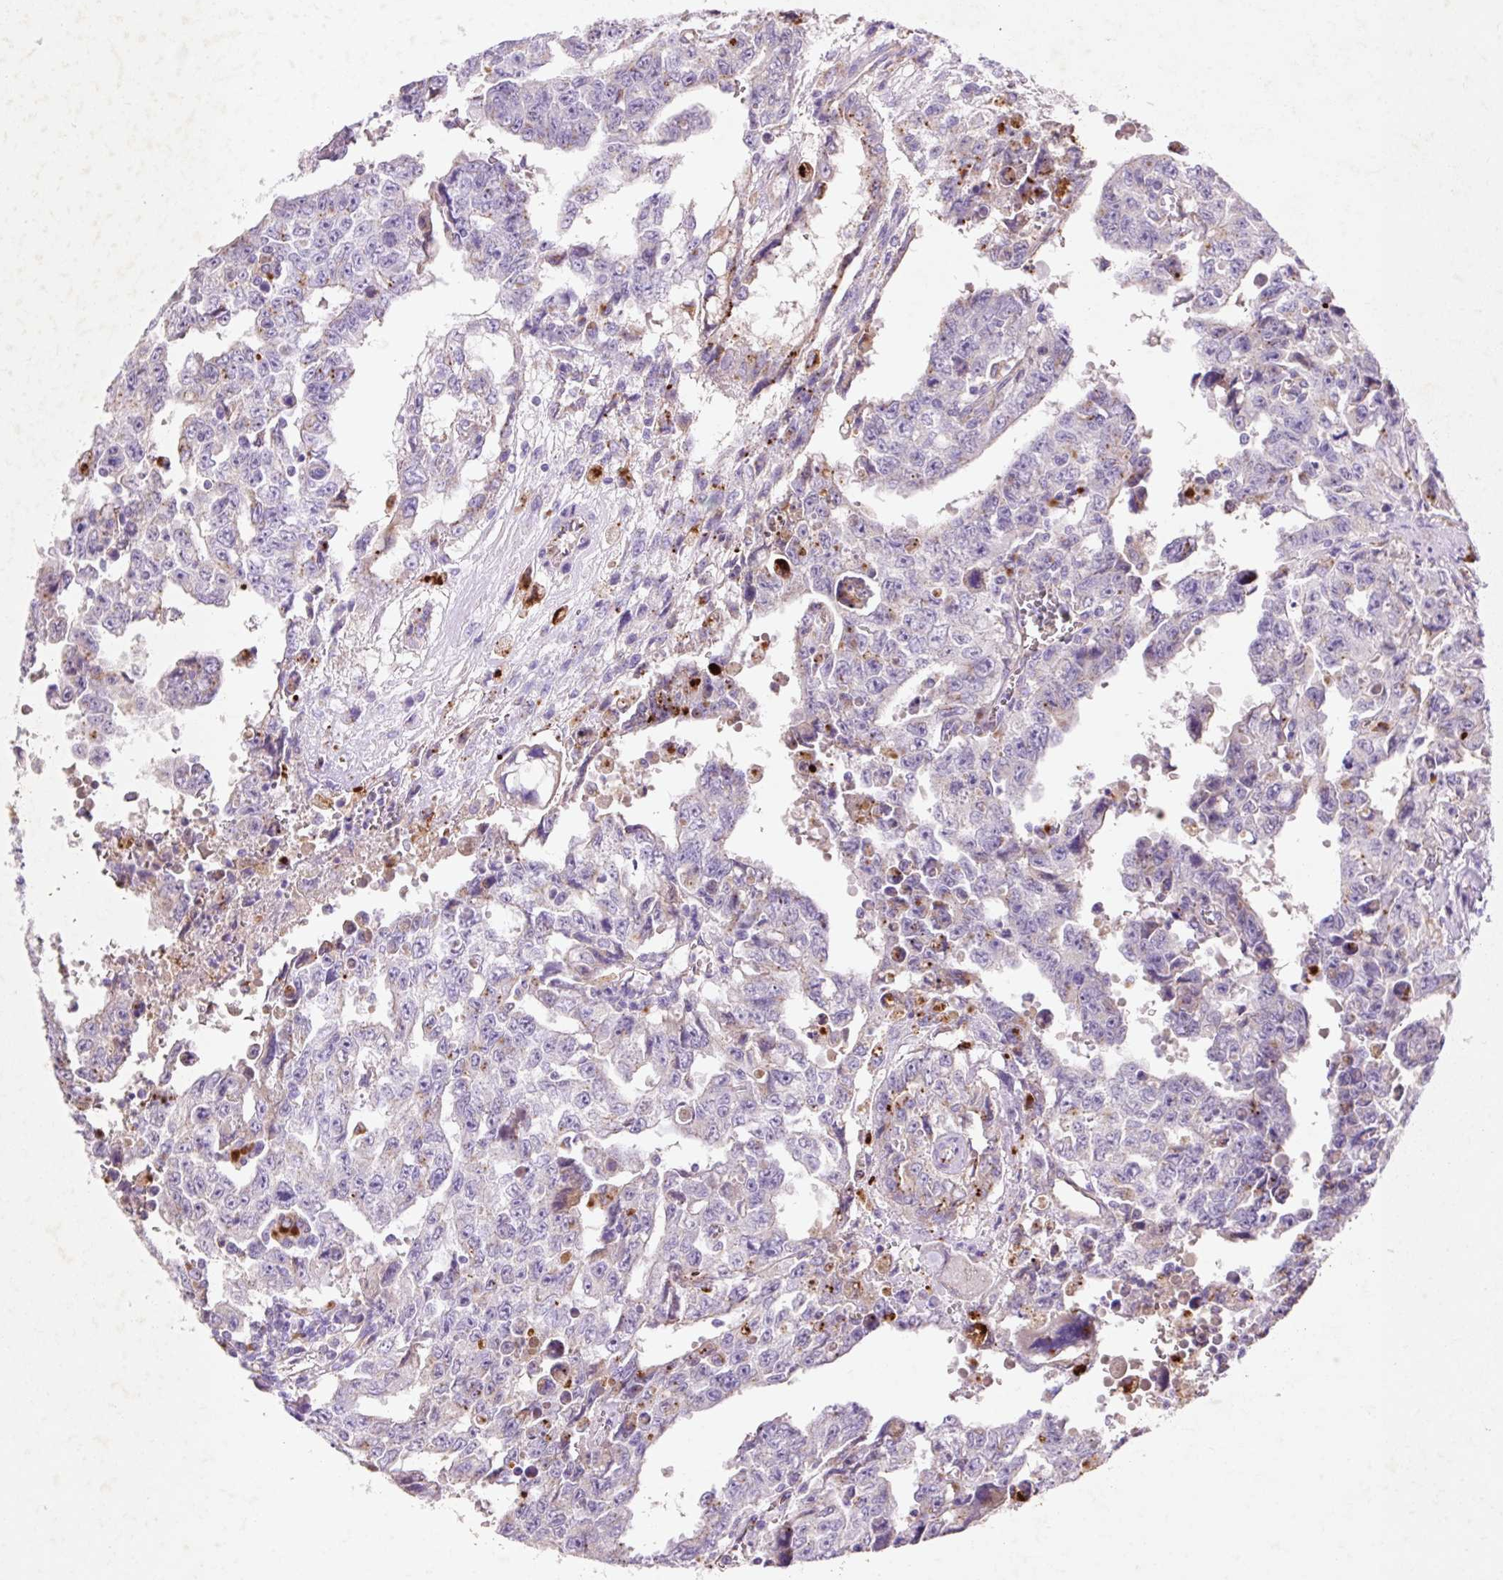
{"staining": {"intensity": "negative", "quantity": "none", "location": "none"}, "tissue": "testis cancer", "cell_type": "Tumor cells", "image_type": "cancer", "snomed": [{"axis": "morphology", "description": "Carcinoma, Embryonal, NOS"}, {"axis": "topography", "description": "Testis"}], "caption": "Protein analysis of testis cancer exhibits no significant staining in tumor cells.", "gene": "HEXA", "patient": {"sex": "male", "age": 24}}